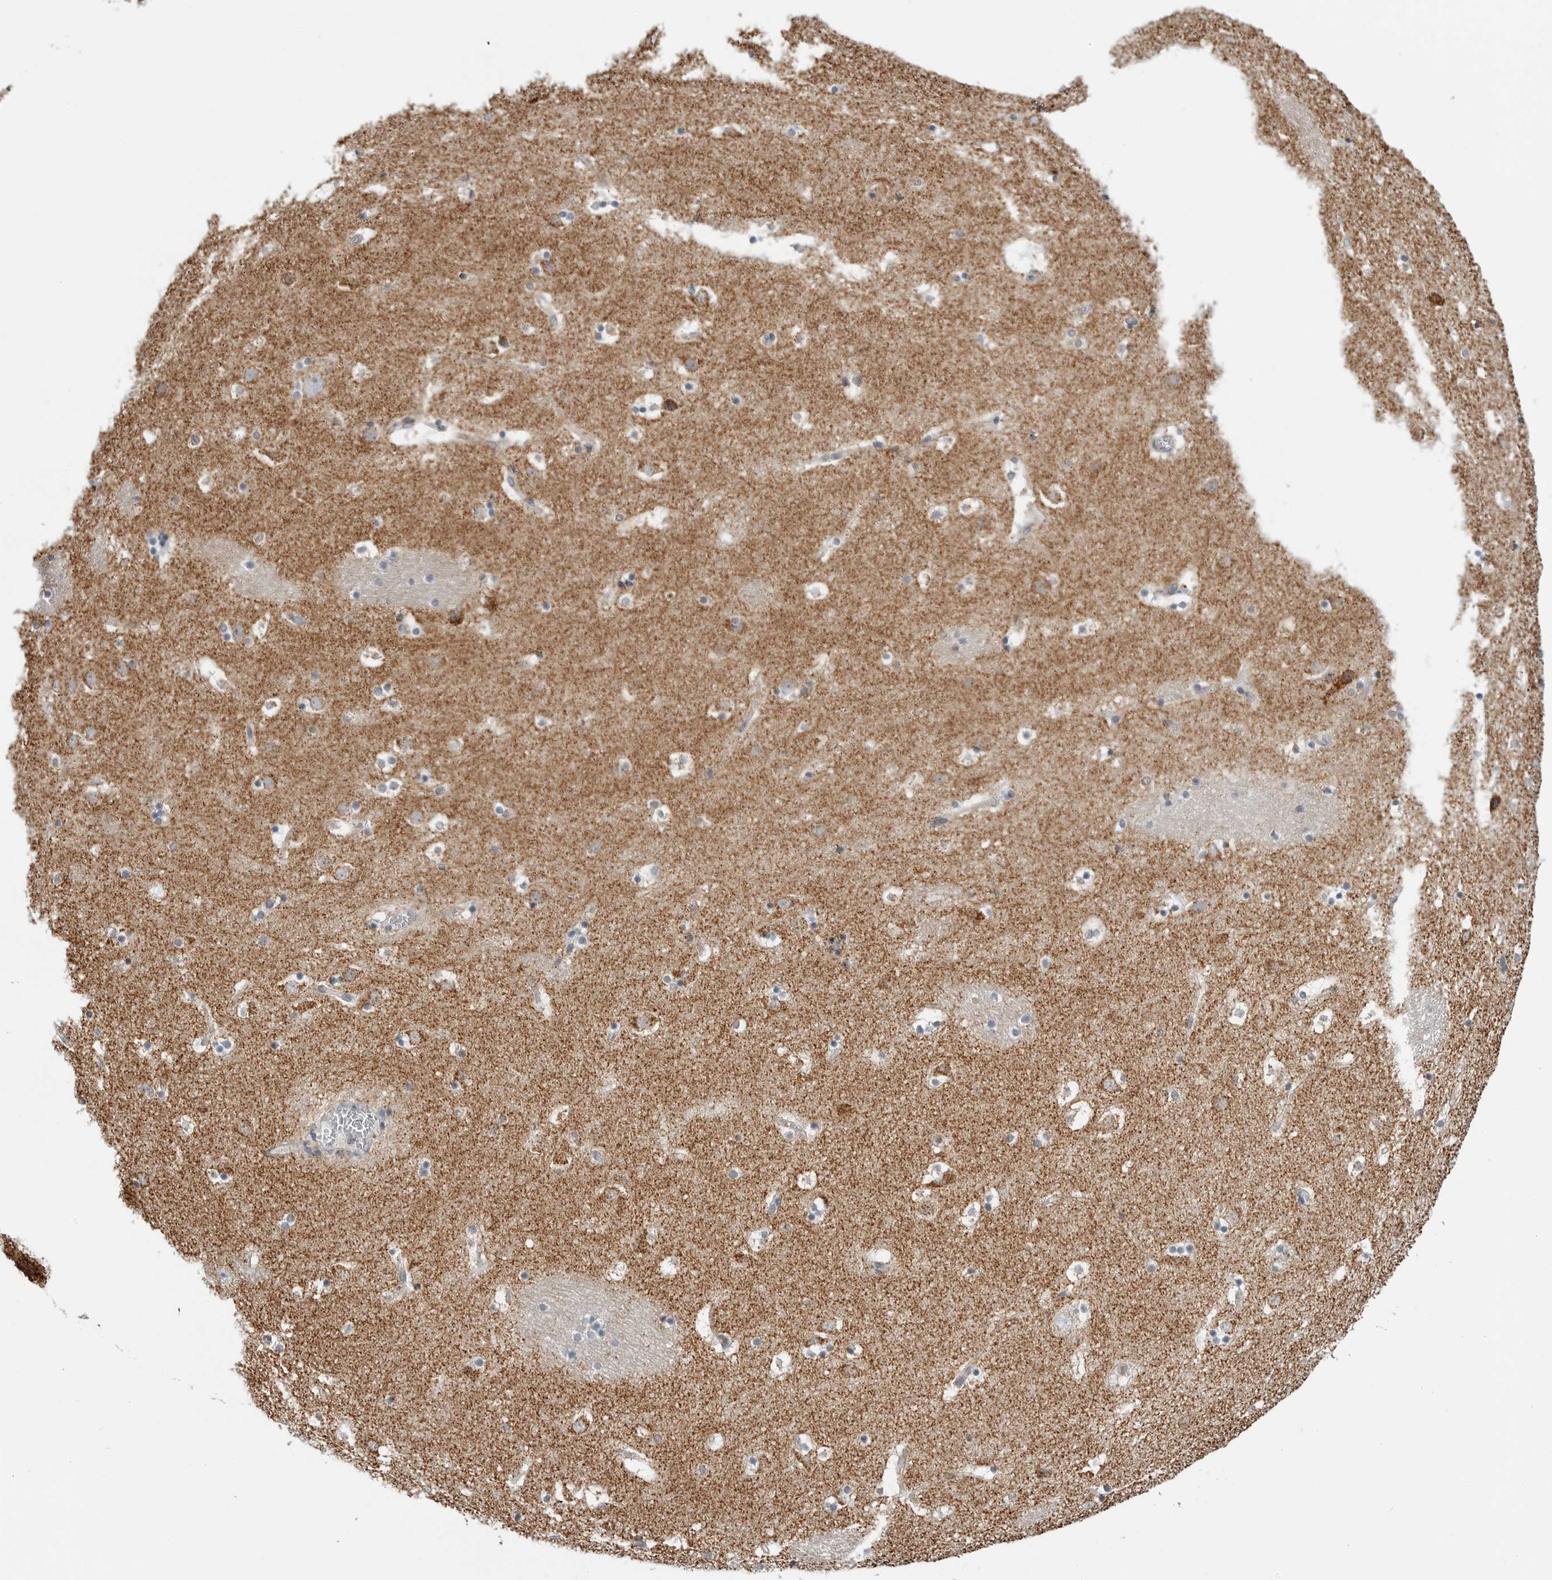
{"staining": {"intensity": "negative", "quantity": "none", "location": "none"}, "tissue": "caudate", "cell_type": "Glial cells", "image_type": "normal", "snomed": [{"axis": "morphology", "description": "Normal tissue, NOS"}, {"axis": "topography", "description": "Lateral ventricle wall"}], "caption": "The image shows no staining of glial cells in normal caudate. The staining is performed using DAB brown chromogen with nuclei counter-stained in using hematoxylin.", "gene": "COX5A", "patient": {"sex": "male", "age": 45}}